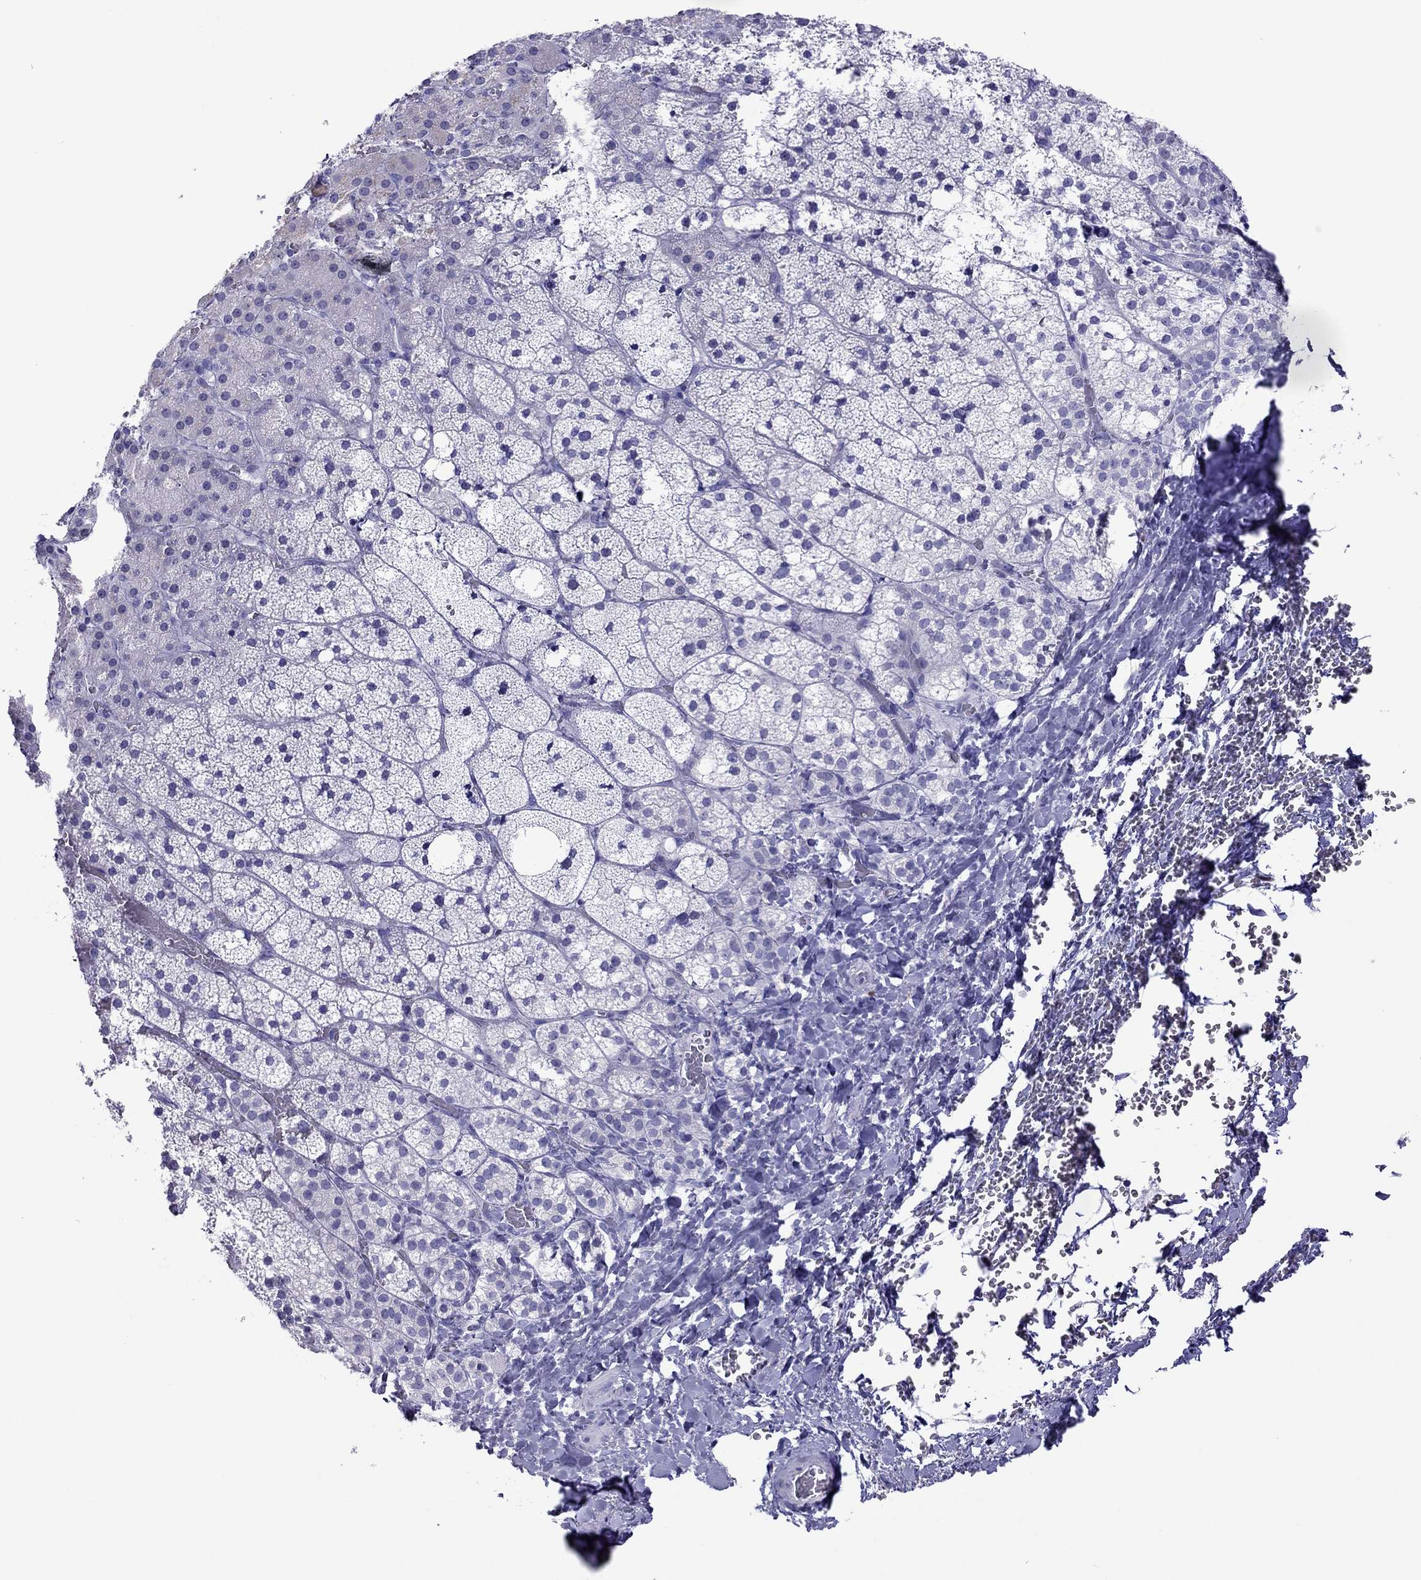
{"staining": {"intensity": "negative", "quantity": "none", "location": "none"}, "tissue": "adrenal gland", "cell_type": "Glandular cells", "image_type": "normal", "snomed": [{"axis": "morphology", "description": "Normal tissue, NOS"}, {"axis": "topography", "description": "Adrenal gland"}], "caption": "Glandular cells show no significant staining in unremarkable adrenal gland. The staining is performed using DAB (3,3'-diaminobenzidine) brown chromogen with nuclei counter-stained in using hematoxylin.", "gene": "PCDHA6", "patient": {"sex": "male", "age": 53}}